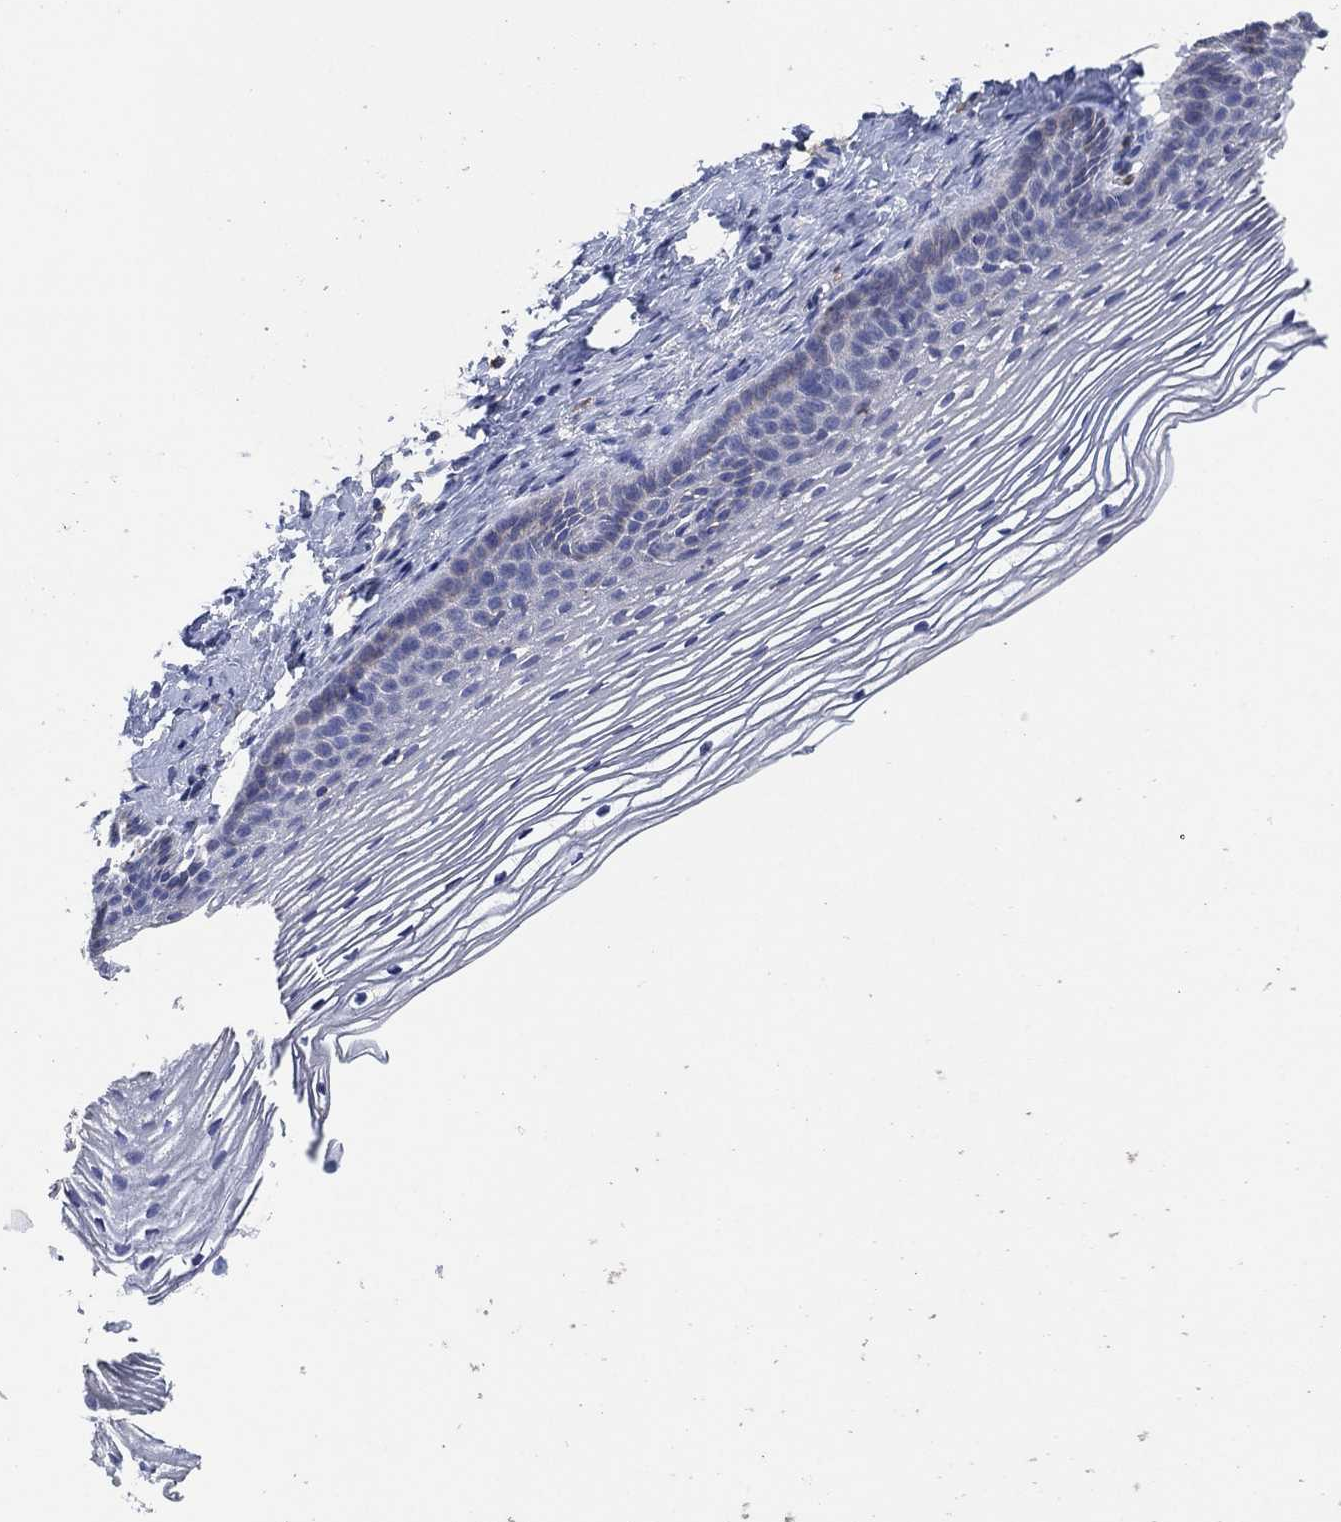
{"staining": {"intensity": "negative", "quantity": "none", "location": "none"}, "tissue": "cervix", "cell_type": "Glandular cells", "image_type": "normal", "snomed": [{"axis": "morphology", "description": "Normal tissue, NOS"}, {"axis": "topography", "description": "Cervix"}], "caption": "Immunohistochemistry photomicrograph of benign cervix stained for a protein (brown), which exhibits no positivity in glandular cells.", "gene": "GALNS", "patient": {"sex": "female", "age": 39}}